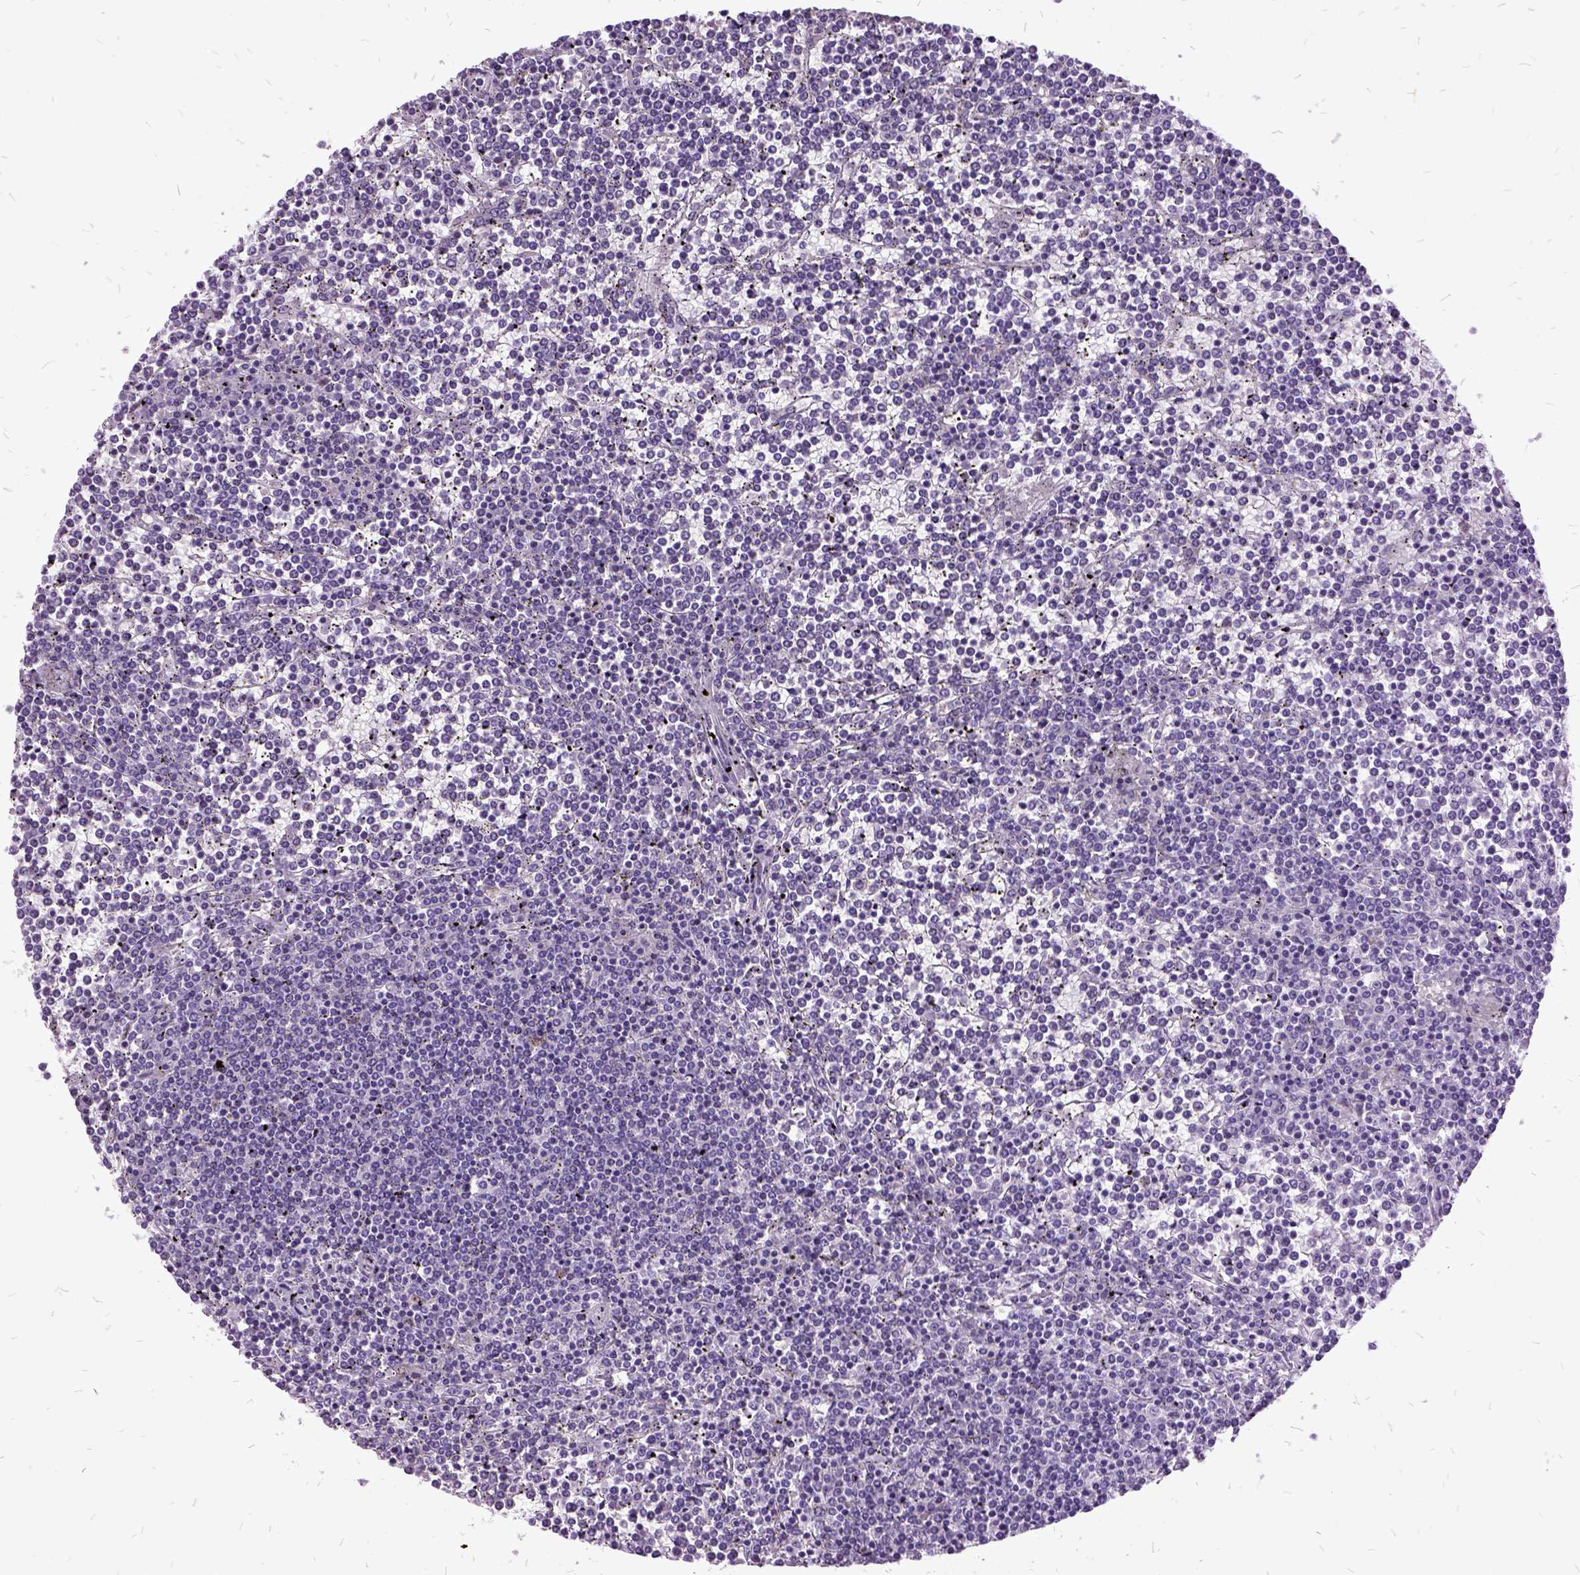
{"staining": {"intensity": "negative", "quantity": "none", "location": "none"}, "tissue": "lymphoma", "cell_type": "Tumor cells", "image_type": "cancer", "snomed": [{"axis": "morphology", "description": "Malignant lymphoma, non-Hodgkin's type, Low grade"}, {"axis": "topography", "description": "Spleen"}], "caption": "An immunohistochemistry (IHC) micrograph of lymphoma is shown. There is no staining in tumor cells of lymphoma.", "gene": "MME", "patient": {"sex": "female", "age": 19}}